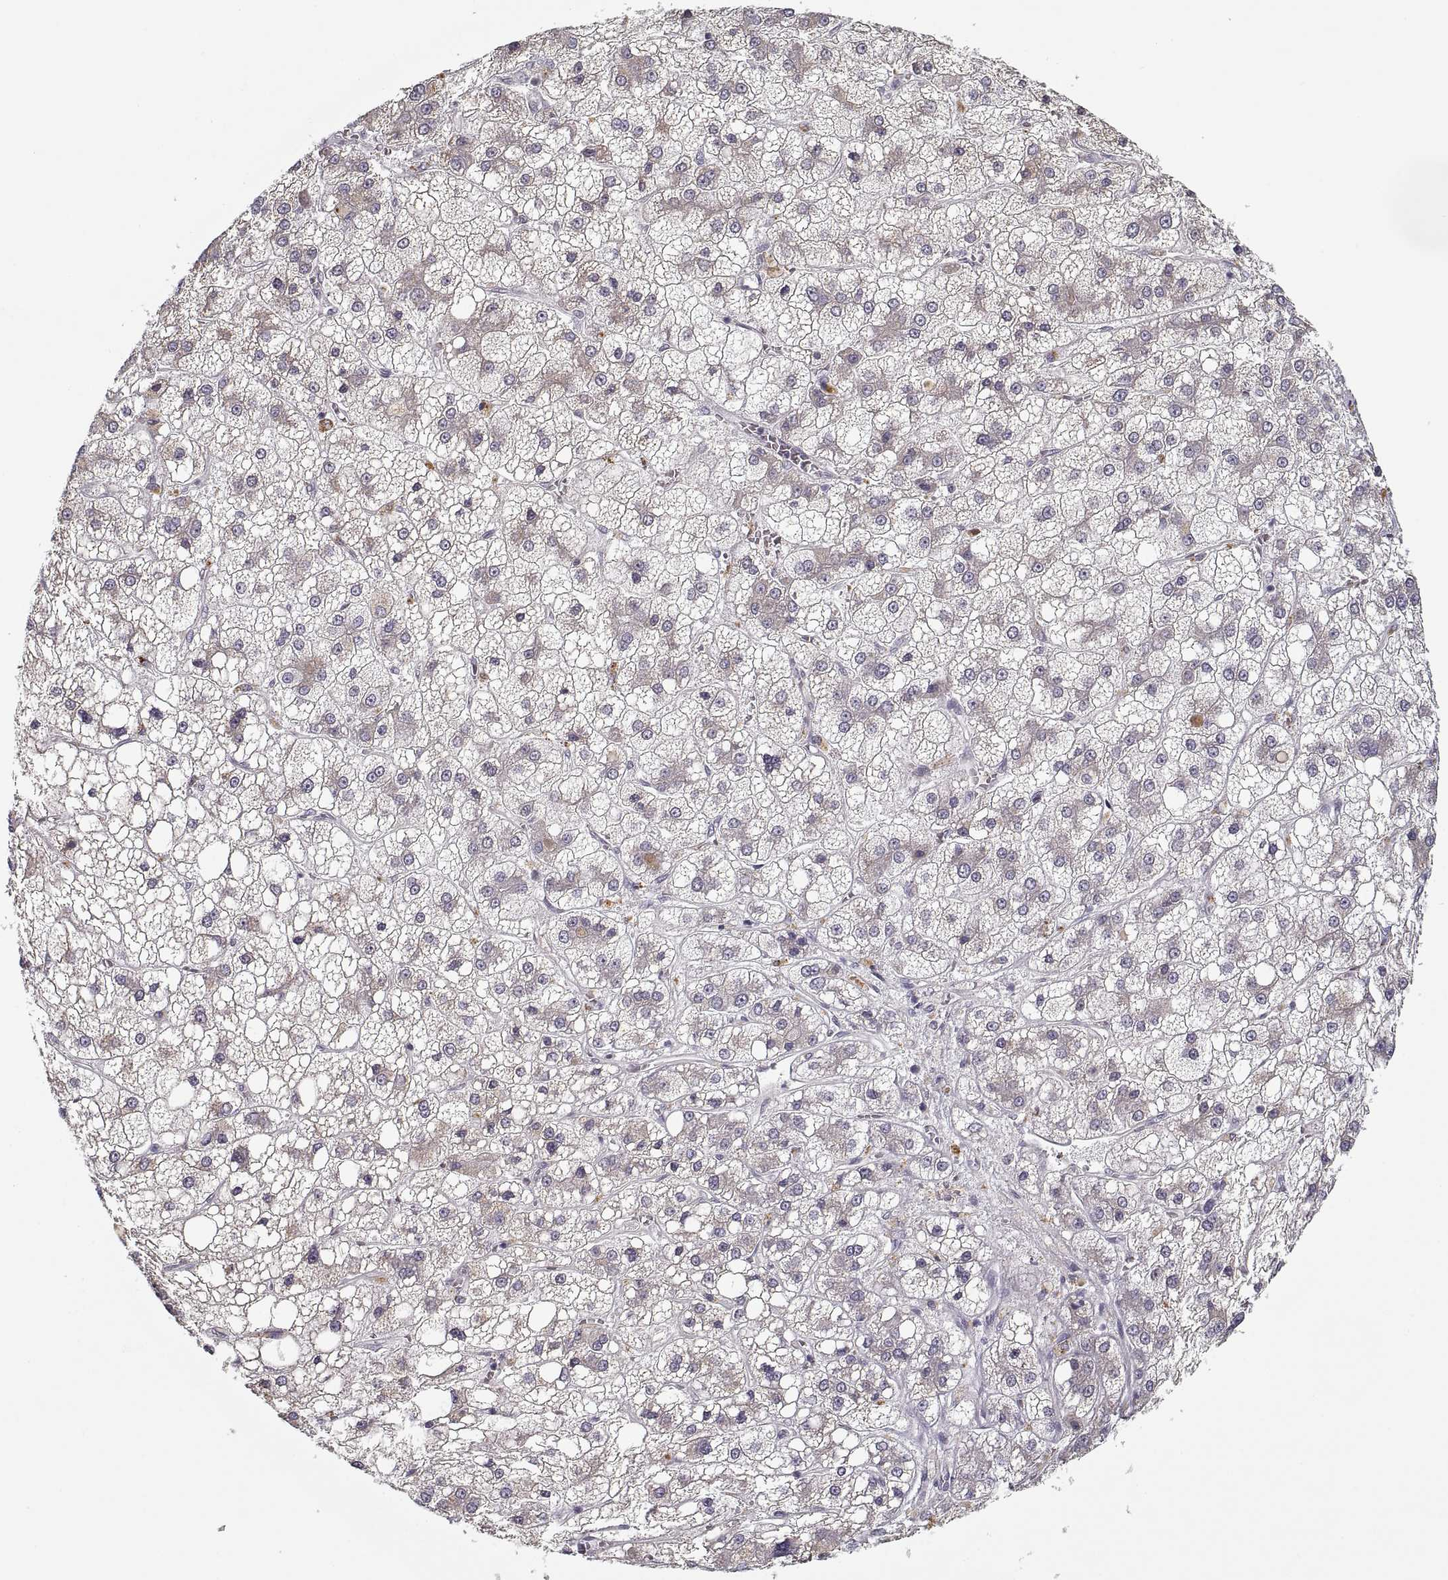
{"staining": {"intensity": "negative", "quantity": "none", "location": "none"}, "tissue": "liver cancer", "cell_type": "Tumor cells", "image_type": "cancer", "snomed": [{"axis": "morphology", "description": "Carcinoma, Hepatocellular, NOS"}, {"axis": "topography", "description": "Liver"}], "caption": "An IHC image of liver cancer is shown. There is no staining in tumor cells of liver cancer.", "gene": "GAD2", "patient": {"sex": "male", "age": 73}}